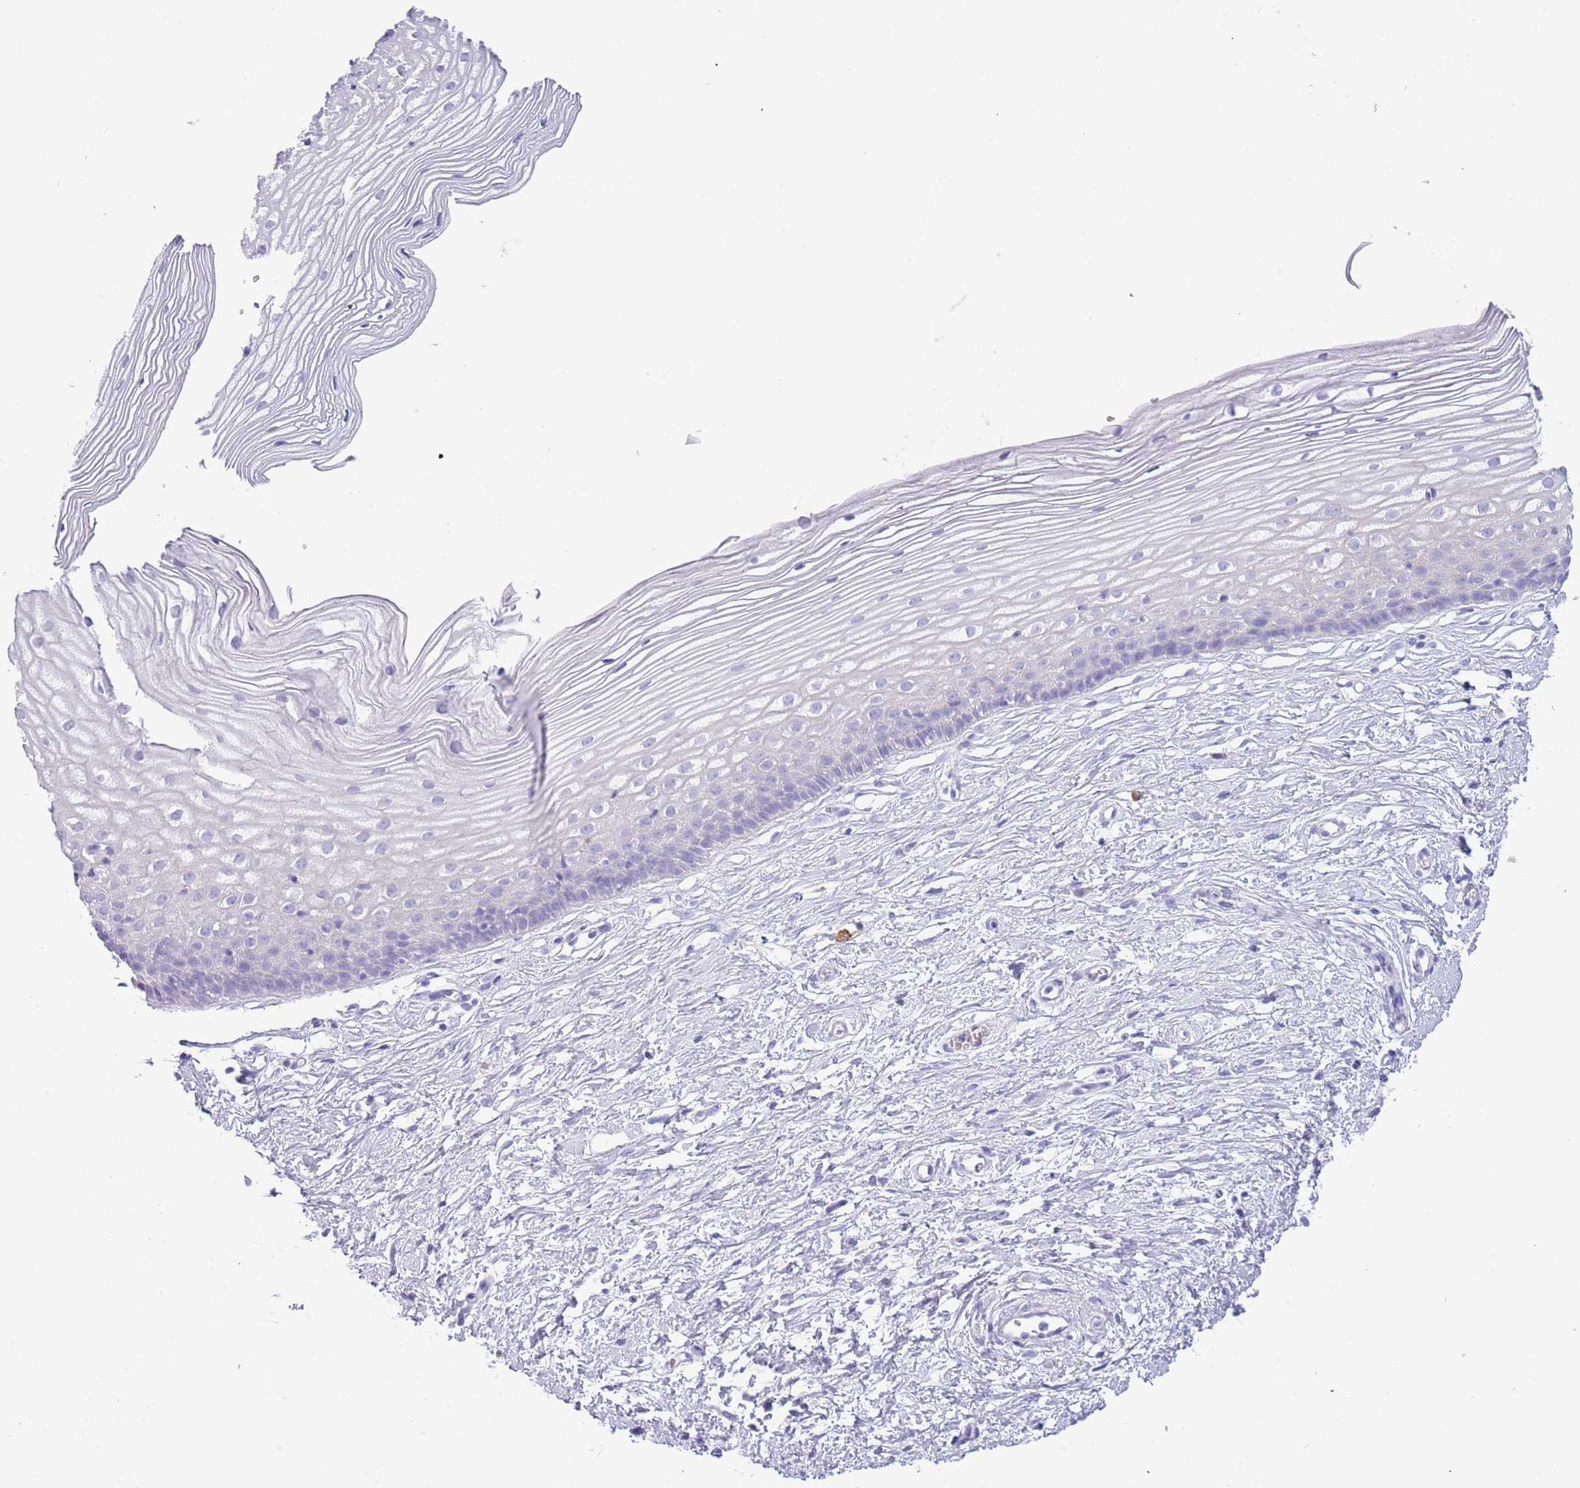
{"staining": {"intensity": "negative", "quantity": "none", "location": "none"}, "tissue": "cervix", "cell_type": "Glandular cells", "image_type": "normal", "snomed": [{"axis": "morphology", "description": "Normal tissue, NOS"}, {"axis": "topography", "description": "Cervix"}], "caption": "Human cervix stained for a protein using immunohistochemistry (IHC) shows no staining in glandular cells.", "gene": "ACR", "patient": {"sex": "female", "age": 40}}